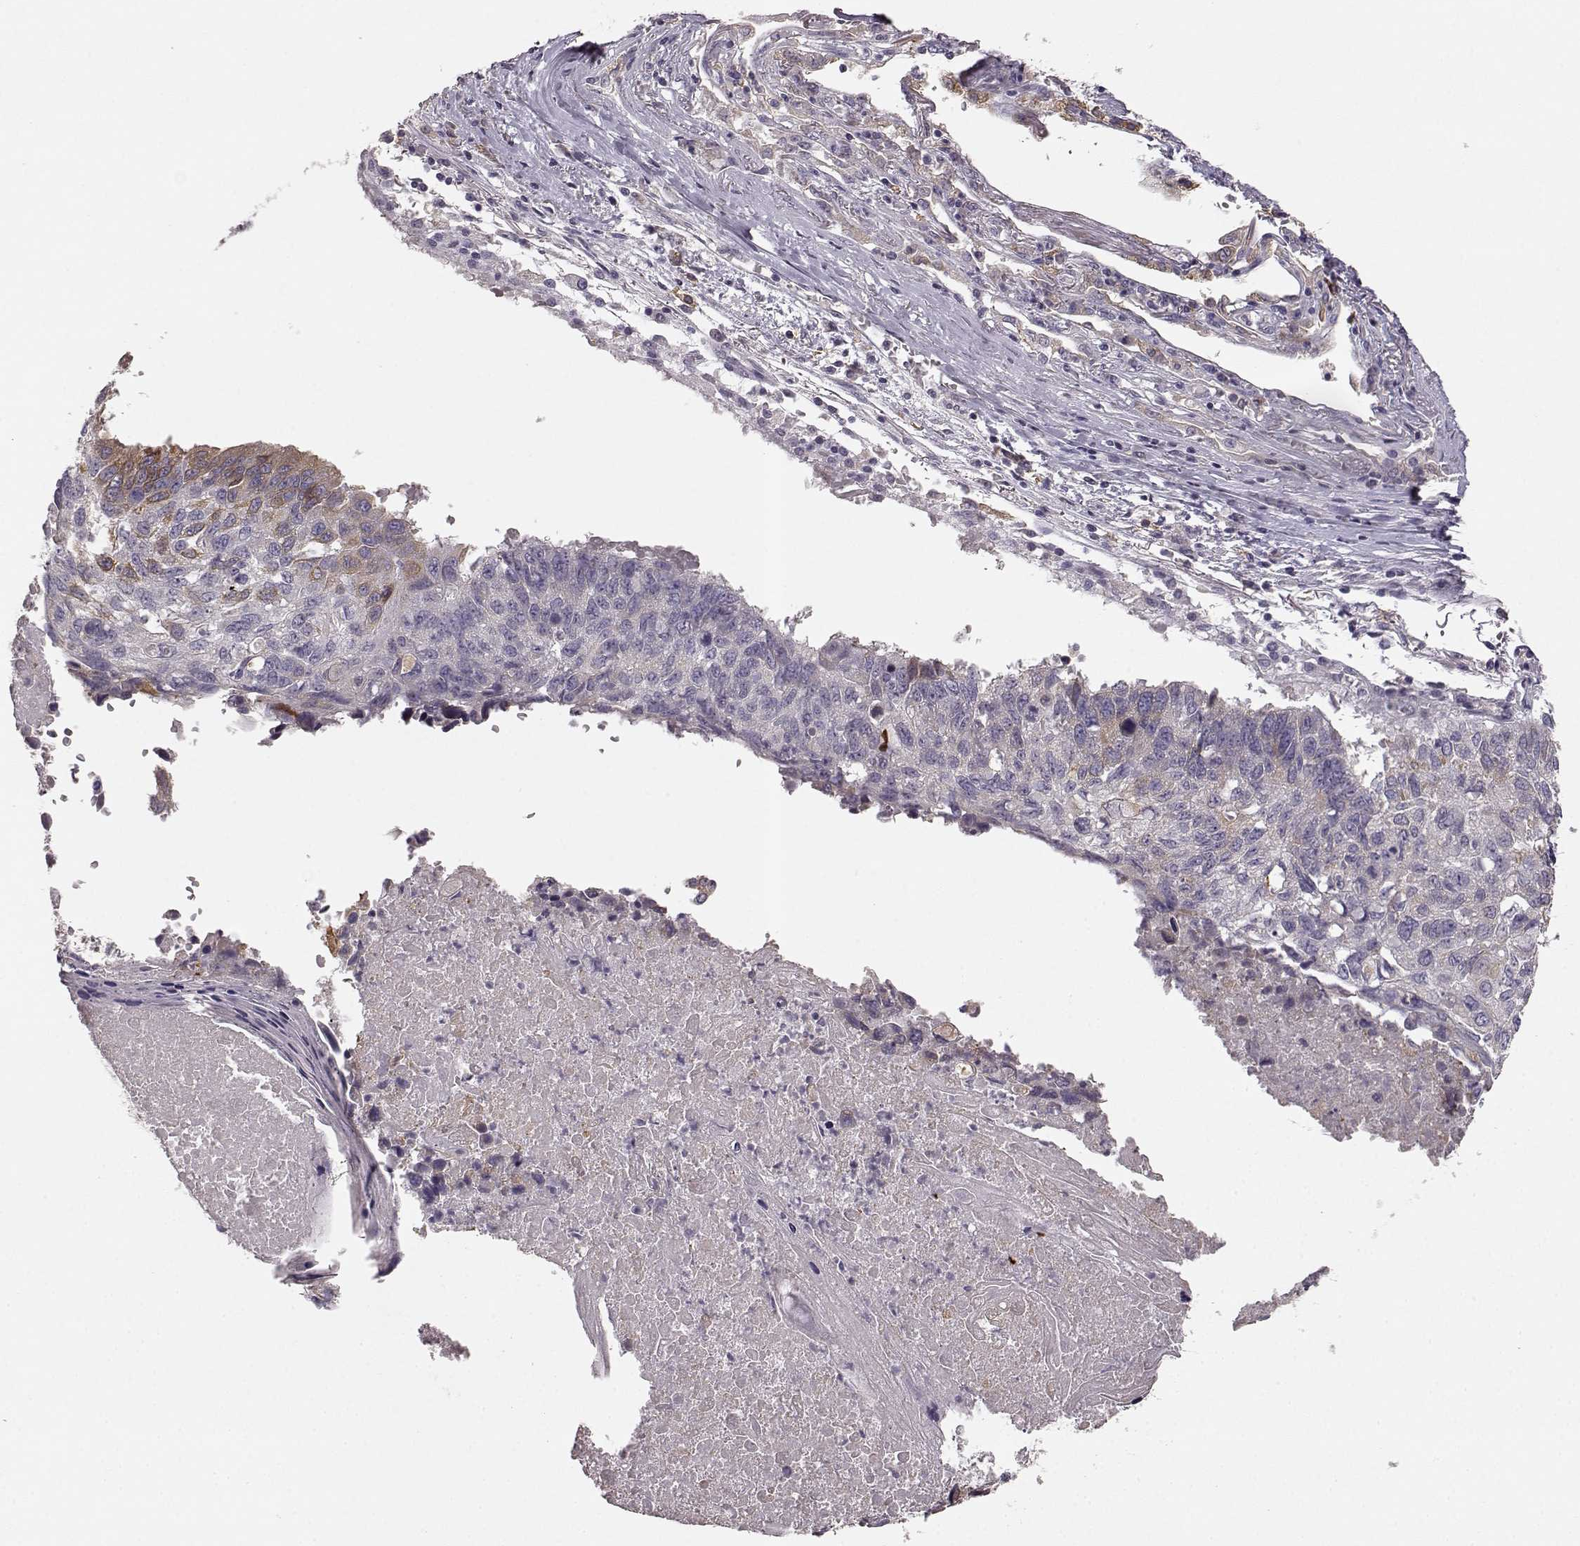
{"staining": {"intensity": "moderate", "quantity": "<25%", "location": "cytoplasmic/membranous"}, "tissue": "lung cancer", "cell_type": "Tumor cells", "image_type": "cancer", "snomed": [{"axis": "morphology", "description": "Squamous cell carcinoma, NOS"}, {"axis": "topography", "description": "Lung"}], "caption": "Human squamous cell carcinoma (lung) stained with a protein marker reveals moderate staining in tumor cells.", "gene": "GHR", "patient": {"sex": "male", "age": 73}}